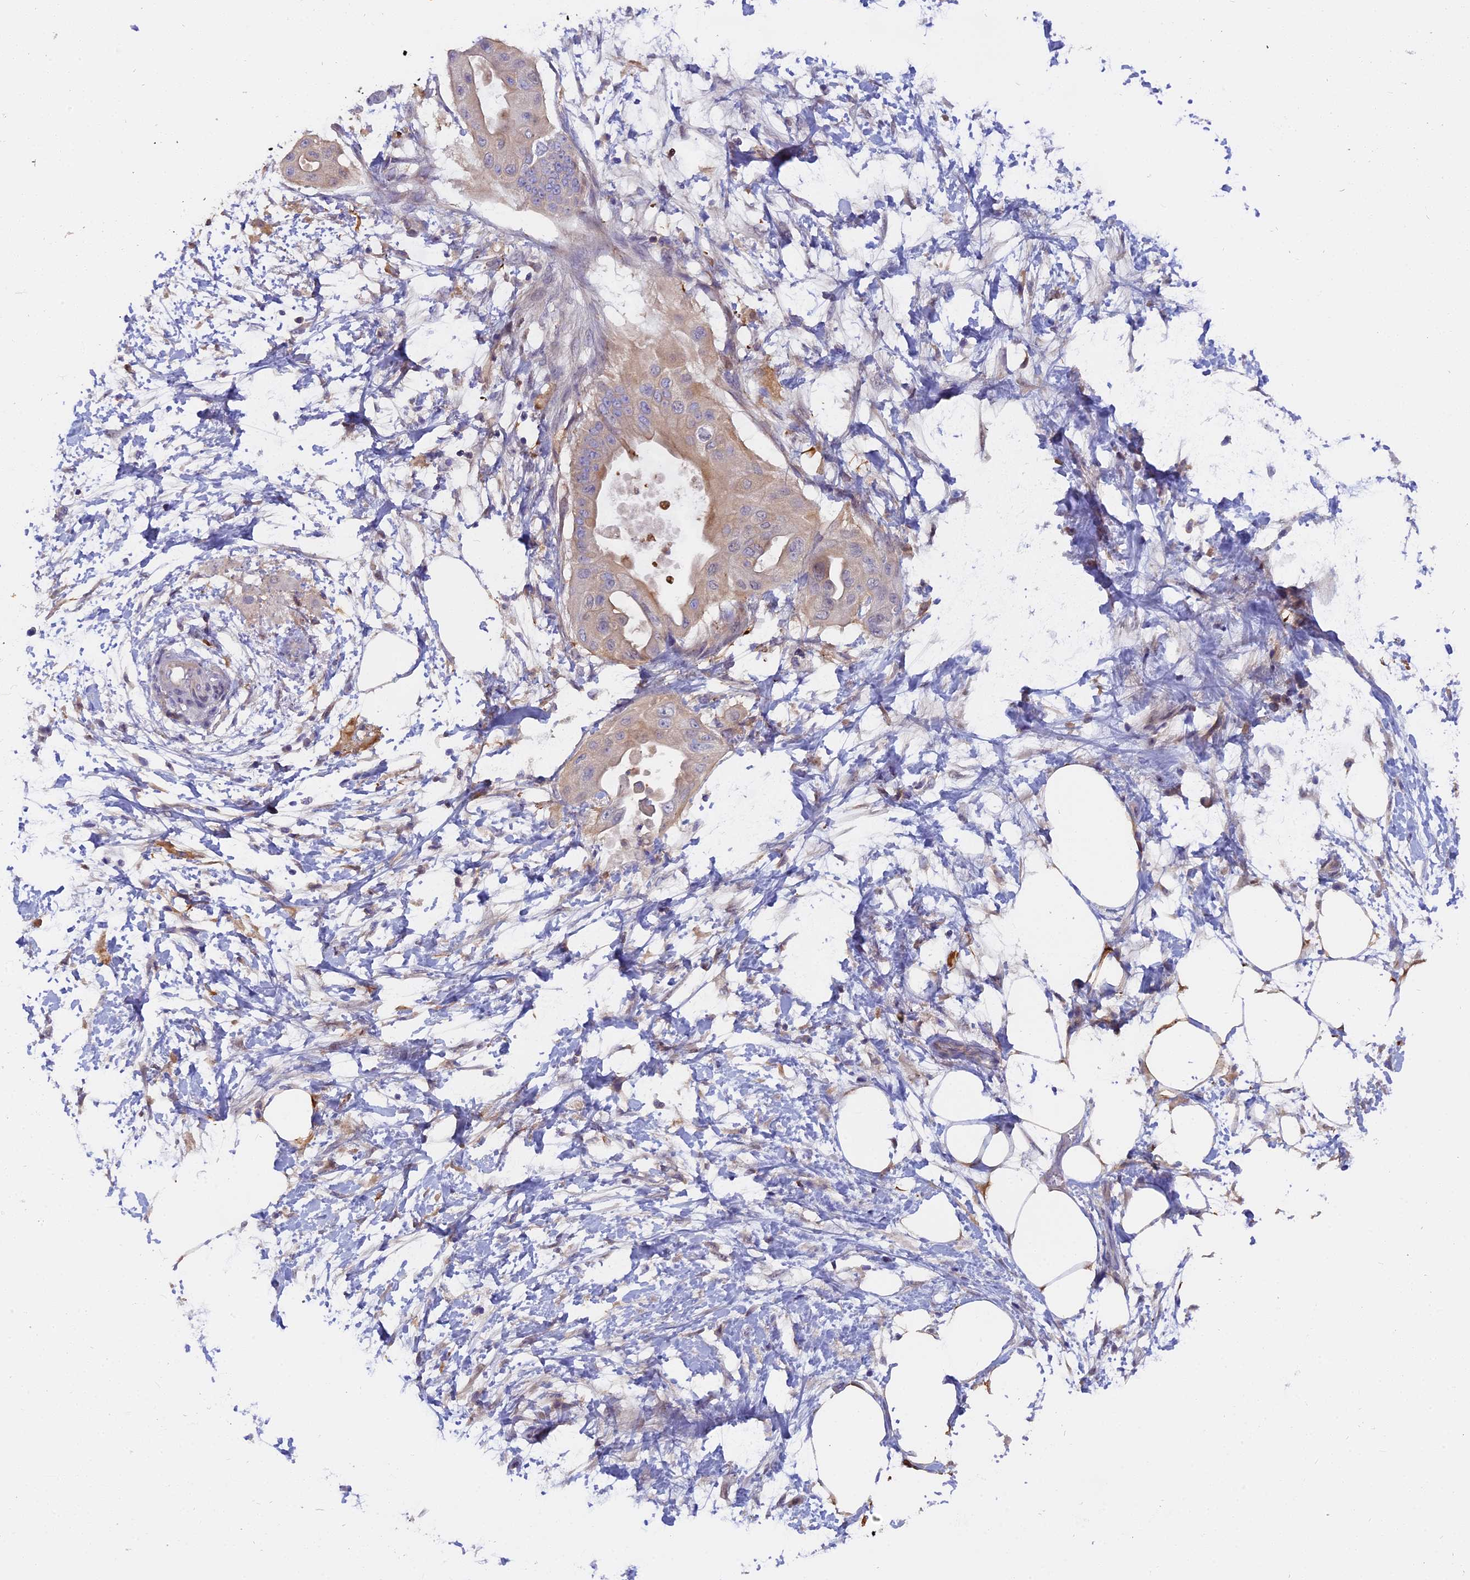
{"staining": {"intensity": "negative", "quantity": "none", "location": "none"}, "tissue": "pancreatic cancer", "cell_type": "Tumor cells", "image_type": "cancer", "snomed": [{"axis": "morphology", "description": "Adenocarcinoma, NOS"}, {"axis": "topography", "description": "Pancreas"}], "caption": "Micrograph shows no significant protein expression in tumor cells of adenocarcinoma (pancreatic). (Stains: DAB immunohistochemistry with hematoxylin counter stain, Microscopy: brightfield microscopy at high magnification).", "gene": "FAM118B", "patient": {"sex": "male", "age": 68}}